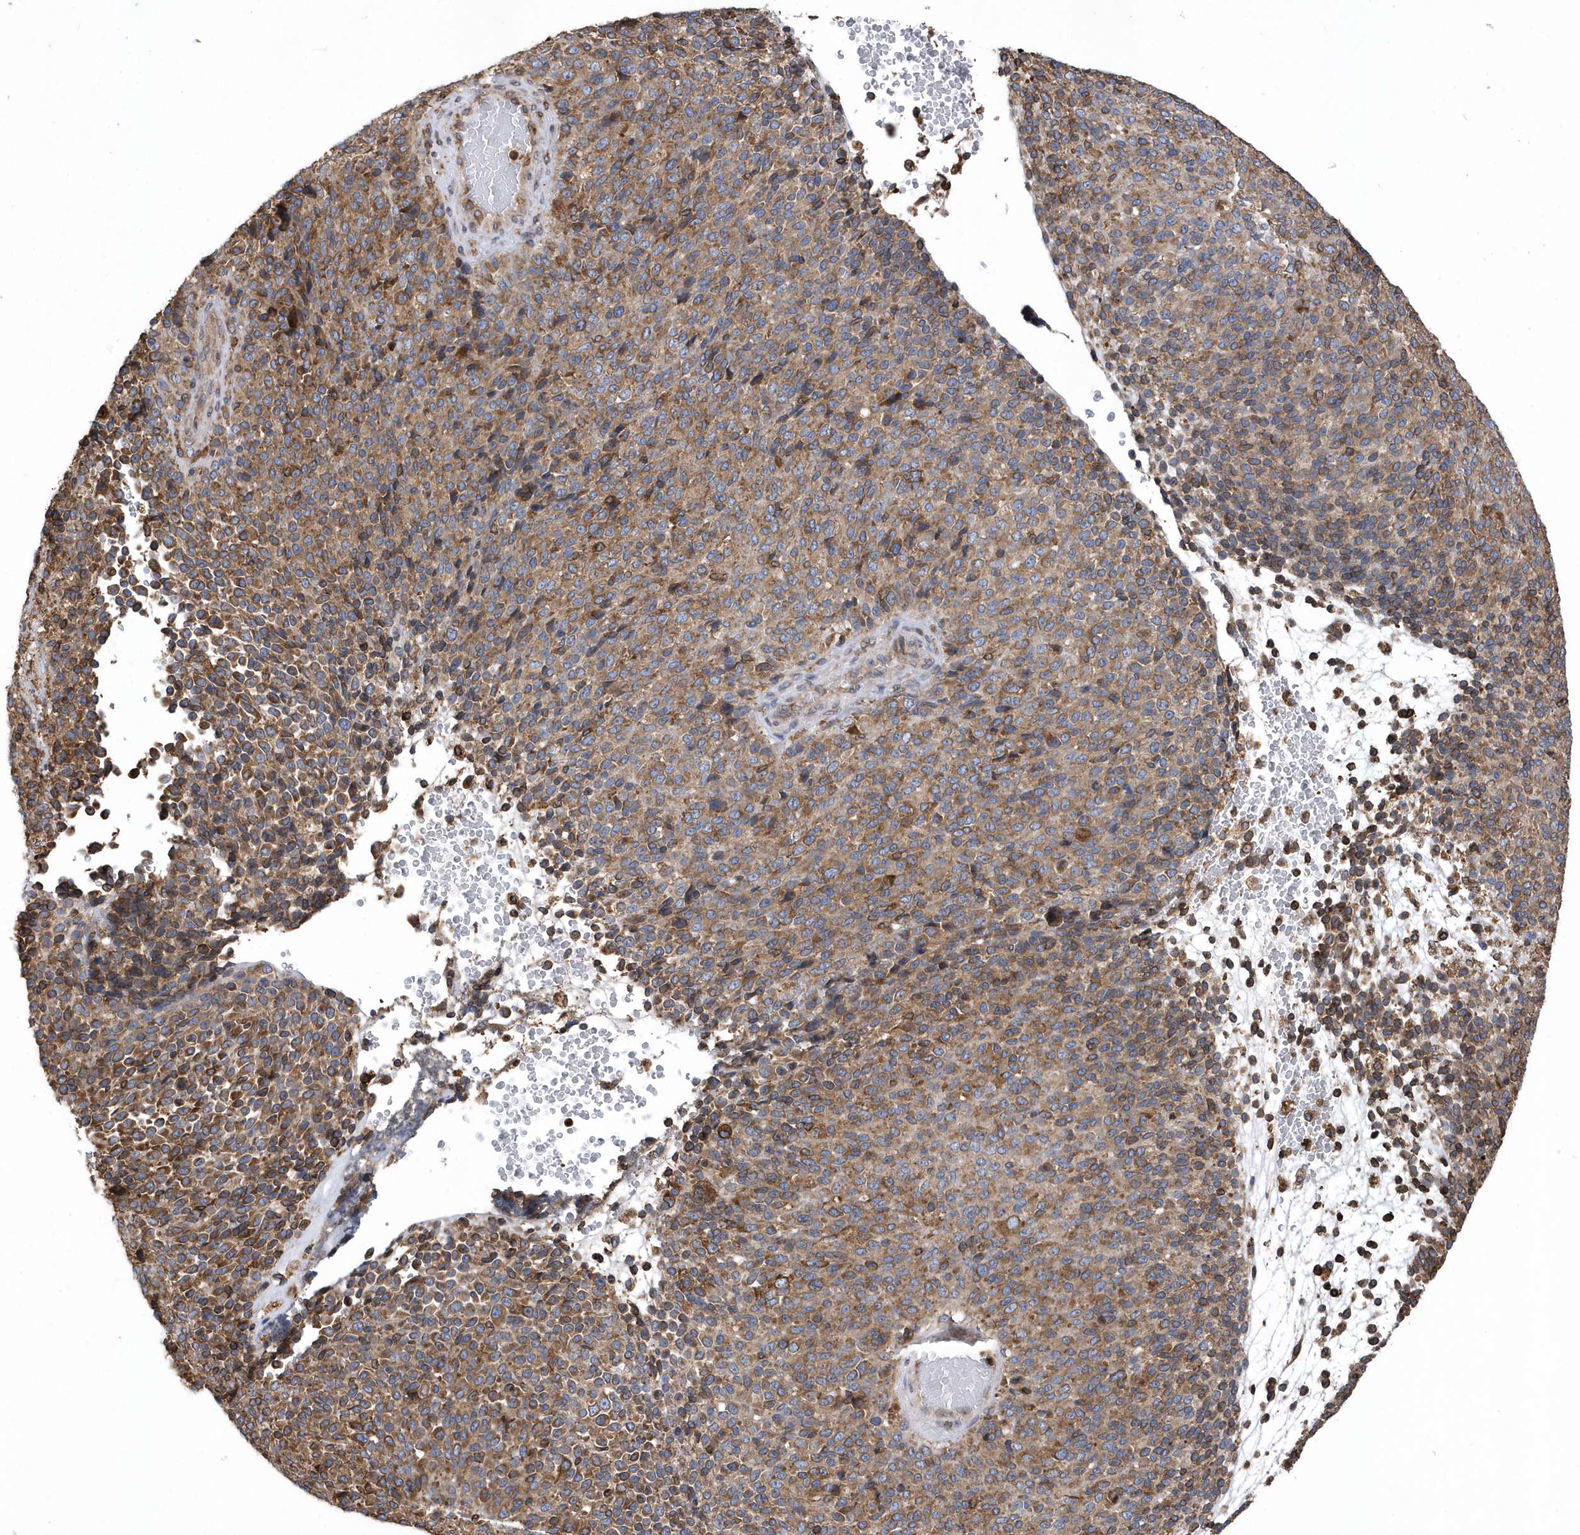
{"staining": {"intensity": "moderate", "quantity": ">75%", "location": "cytoplasmic/membranous"}, "tissue": "melanoma", "cell_type": "Tumor cells", "image_type": "cancer", "snomed": [{"axis": "morphology", "description": "Malignant melanoma, Metastatic site"}, {"axis": "topography", "description": "Brain"}], "caption": "IHC (DAB) staining of melanoma displays moderate cytoplasmic/membranous protein positivity in about >75% of tumor cells.", "gene": "VAMP7", "patient": {"sex": "female", "age": 56}}